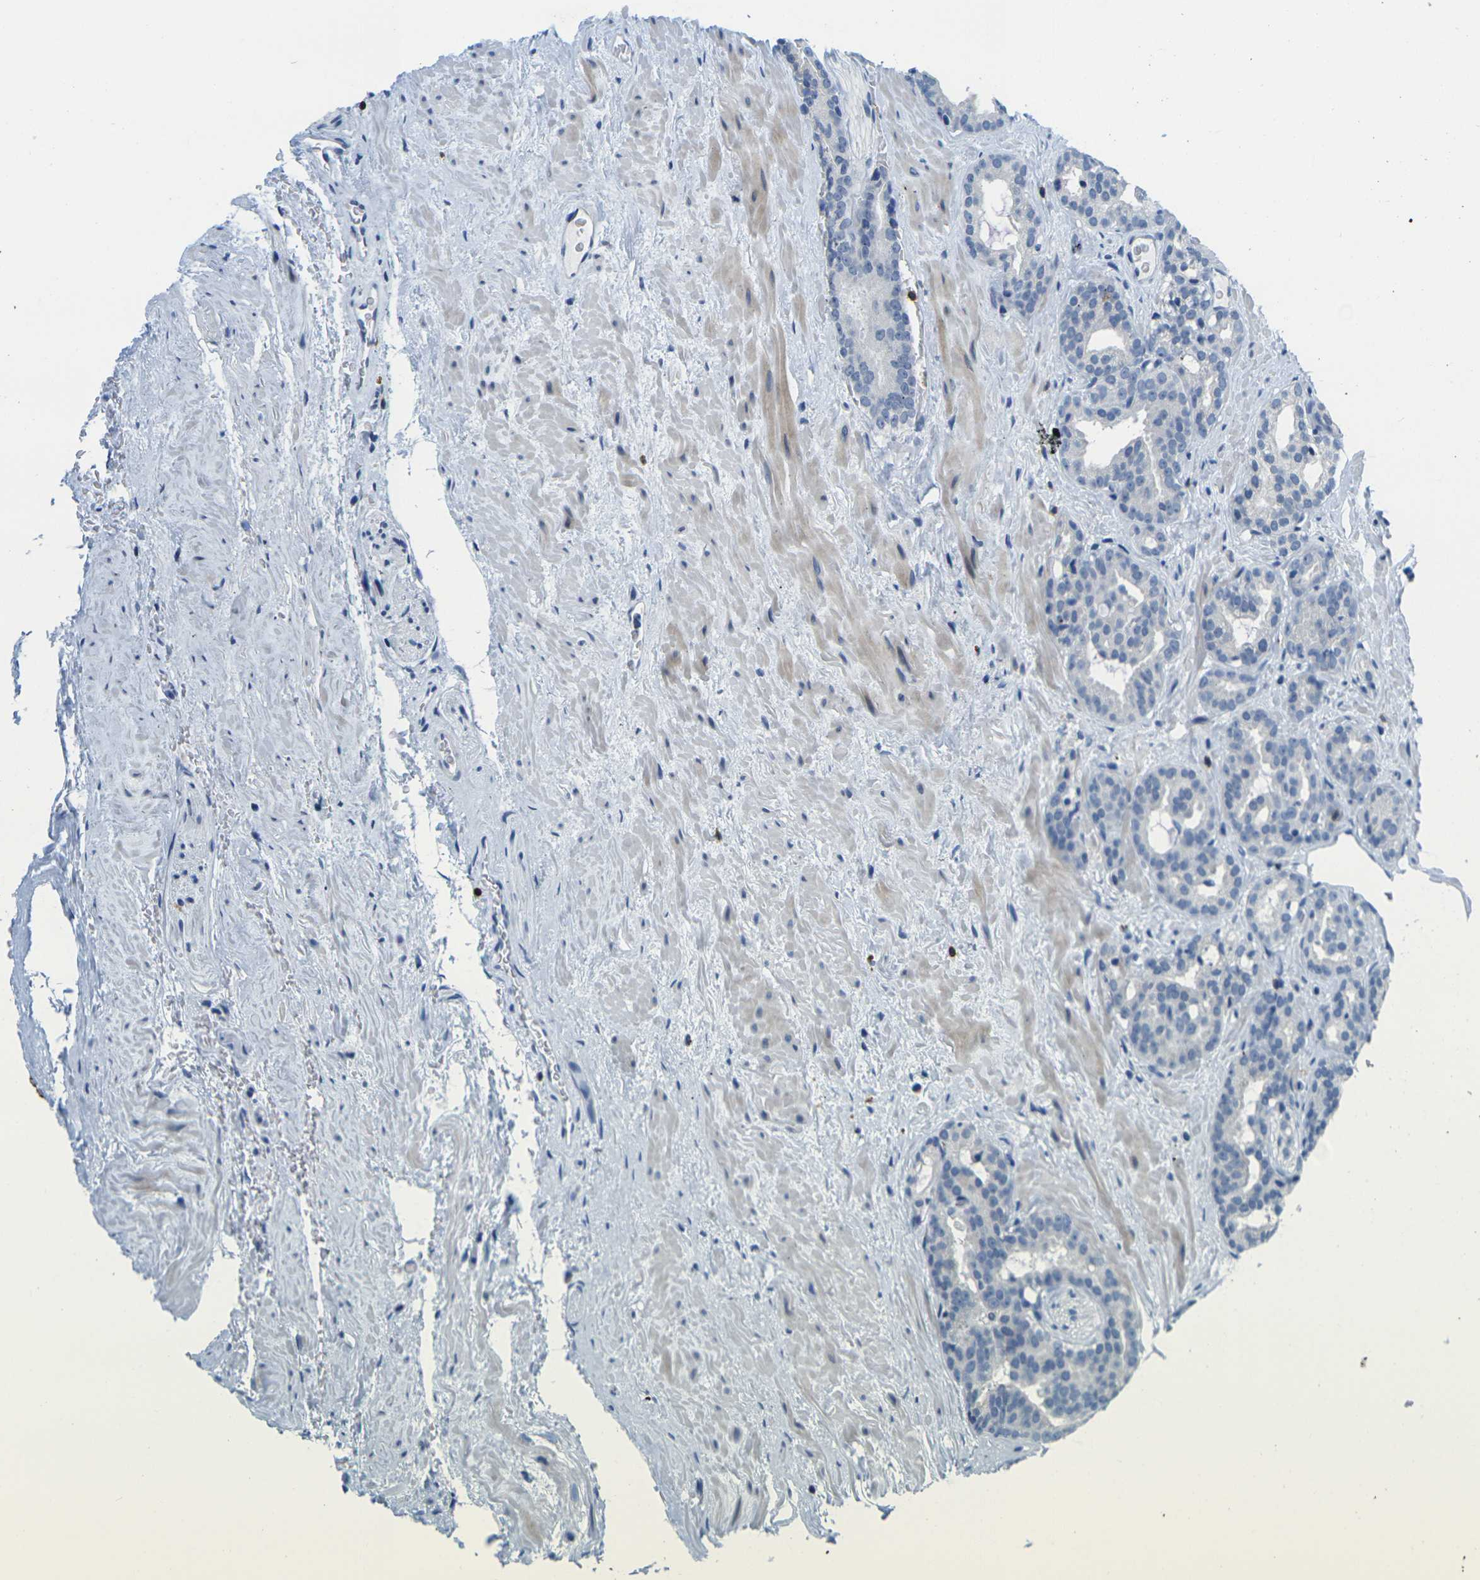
{"staining": {"intensity": "negative", "quantity": "none", "location": "none"}, "tissue": "prostate cancer", "cell_type": "Tumor cells", "image_type": "cancer", "snomed": [{"axis": "morphology", "description": "Adenocarcinoma, Low grade"}, {"axis": "topography", "description": "Prostate"}], "caption": "A photomicrograph of prostate low-grade adenocarcinoma stained for a protein exhibits no brown staining in tumor cells. Brightfield microscopy of immunohistochemistry (IHC) stained with DAB (3,3'-diaminobenzidine) (brown) and hematoxylin (blue), captured at high magnification.", "gene": "CD3D", "patient": {"sex": "male", "age": 63}}